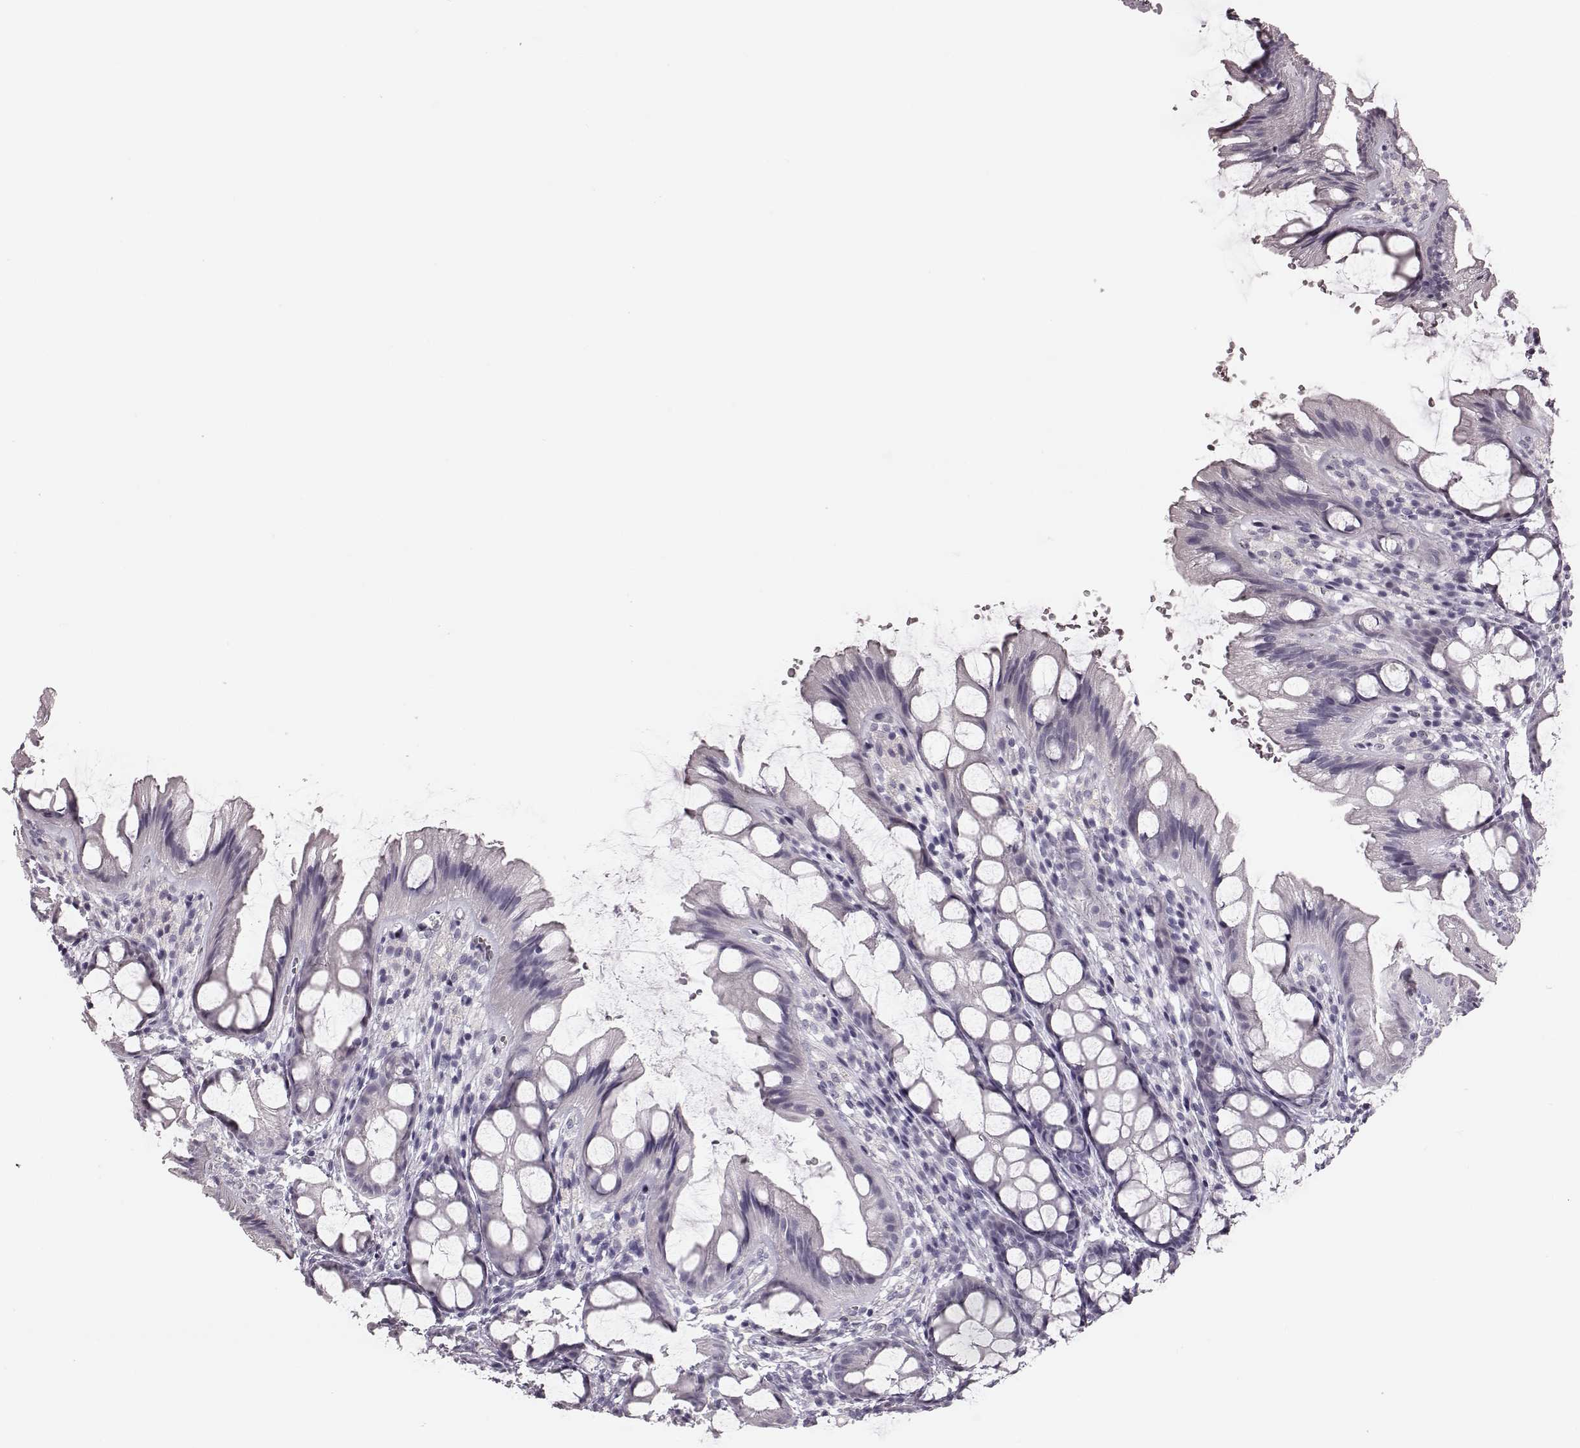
{"staining": {"intensity": "negative", "quantity": "none", "location": "none"}, "tissue": "colon", "cell_type": "Glandular cells", "image_type": "normal", "snomed": [{"axis": "morphology", "description": "Normal tissue, NOS"}, {"axis": "topography", "description": "Colon"}], "caption": "High power microscopy micrograph of an immunohistochemistry (IHC) micrograph of benign colon, revealing no significant expression in glandular cells. The staining is performed using DAB (3,3'-diaminobenzidine) brown chromogen with nuclei counter-stained in using hematoxylin.", "gene": "ZNF433", "patient": {"sex": "male", "age": 47}}